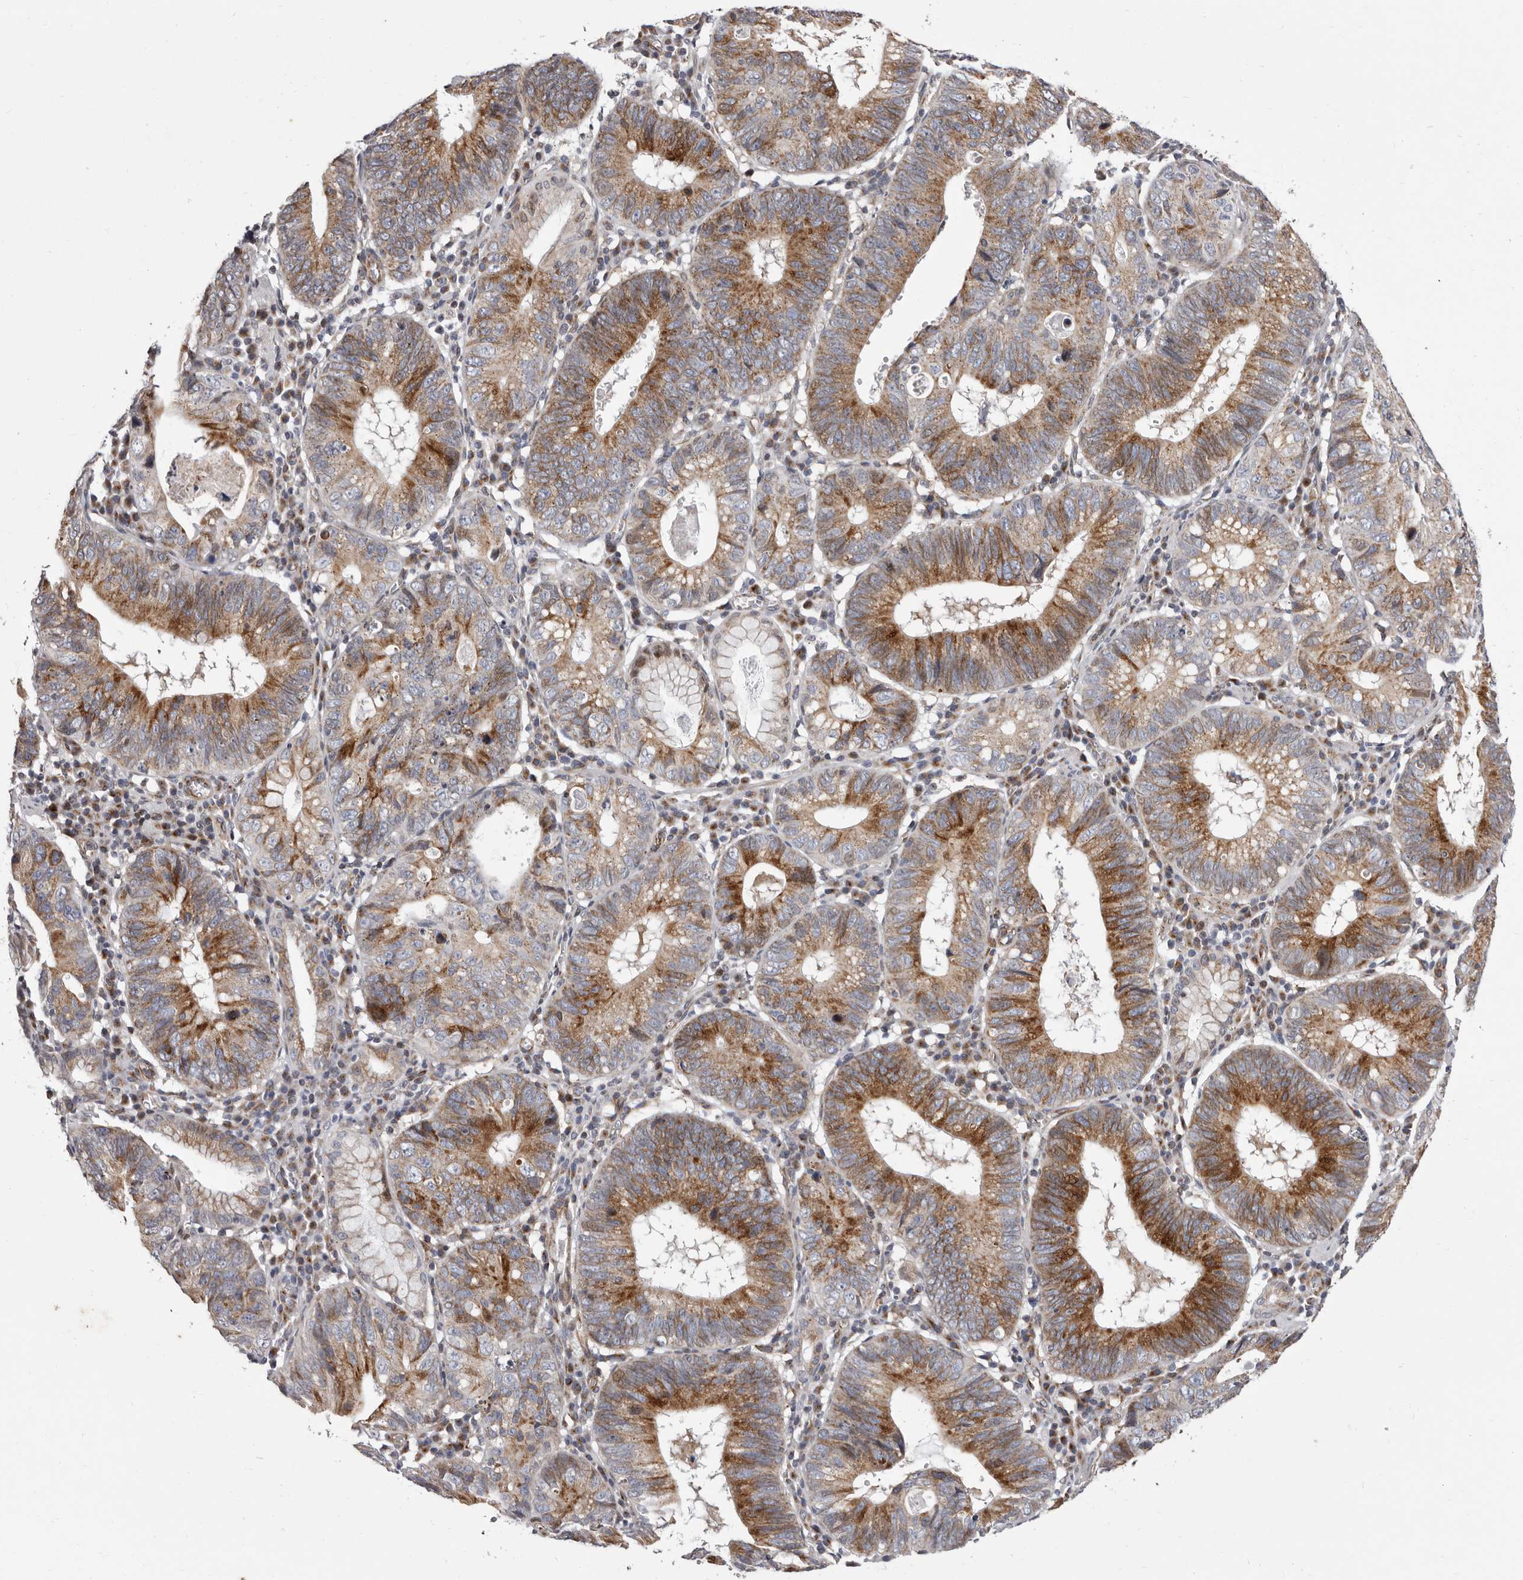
{"staining": {"intensity": "moderate", "quantity": ">75%", "location": "cytoplasmic/membranous"}, "tissue": "stomach cancer", "cell_type": "Tumor cells", "image_type": "cancer", "snomed": [{"axis": "morphology", "description": "Adenocarcinoma, NOS"}, {"axis": "topography", "description": "Stomach"}], "caption": "Immunohistochemical staining of human stomach cancer (adenocarcinoma) shows moderate cytoplasmic/membranous protein staining in approximately >75% of tumor cells.", "gene": "TIMM17B", "patient": {"sex": "male", "age": 59}}